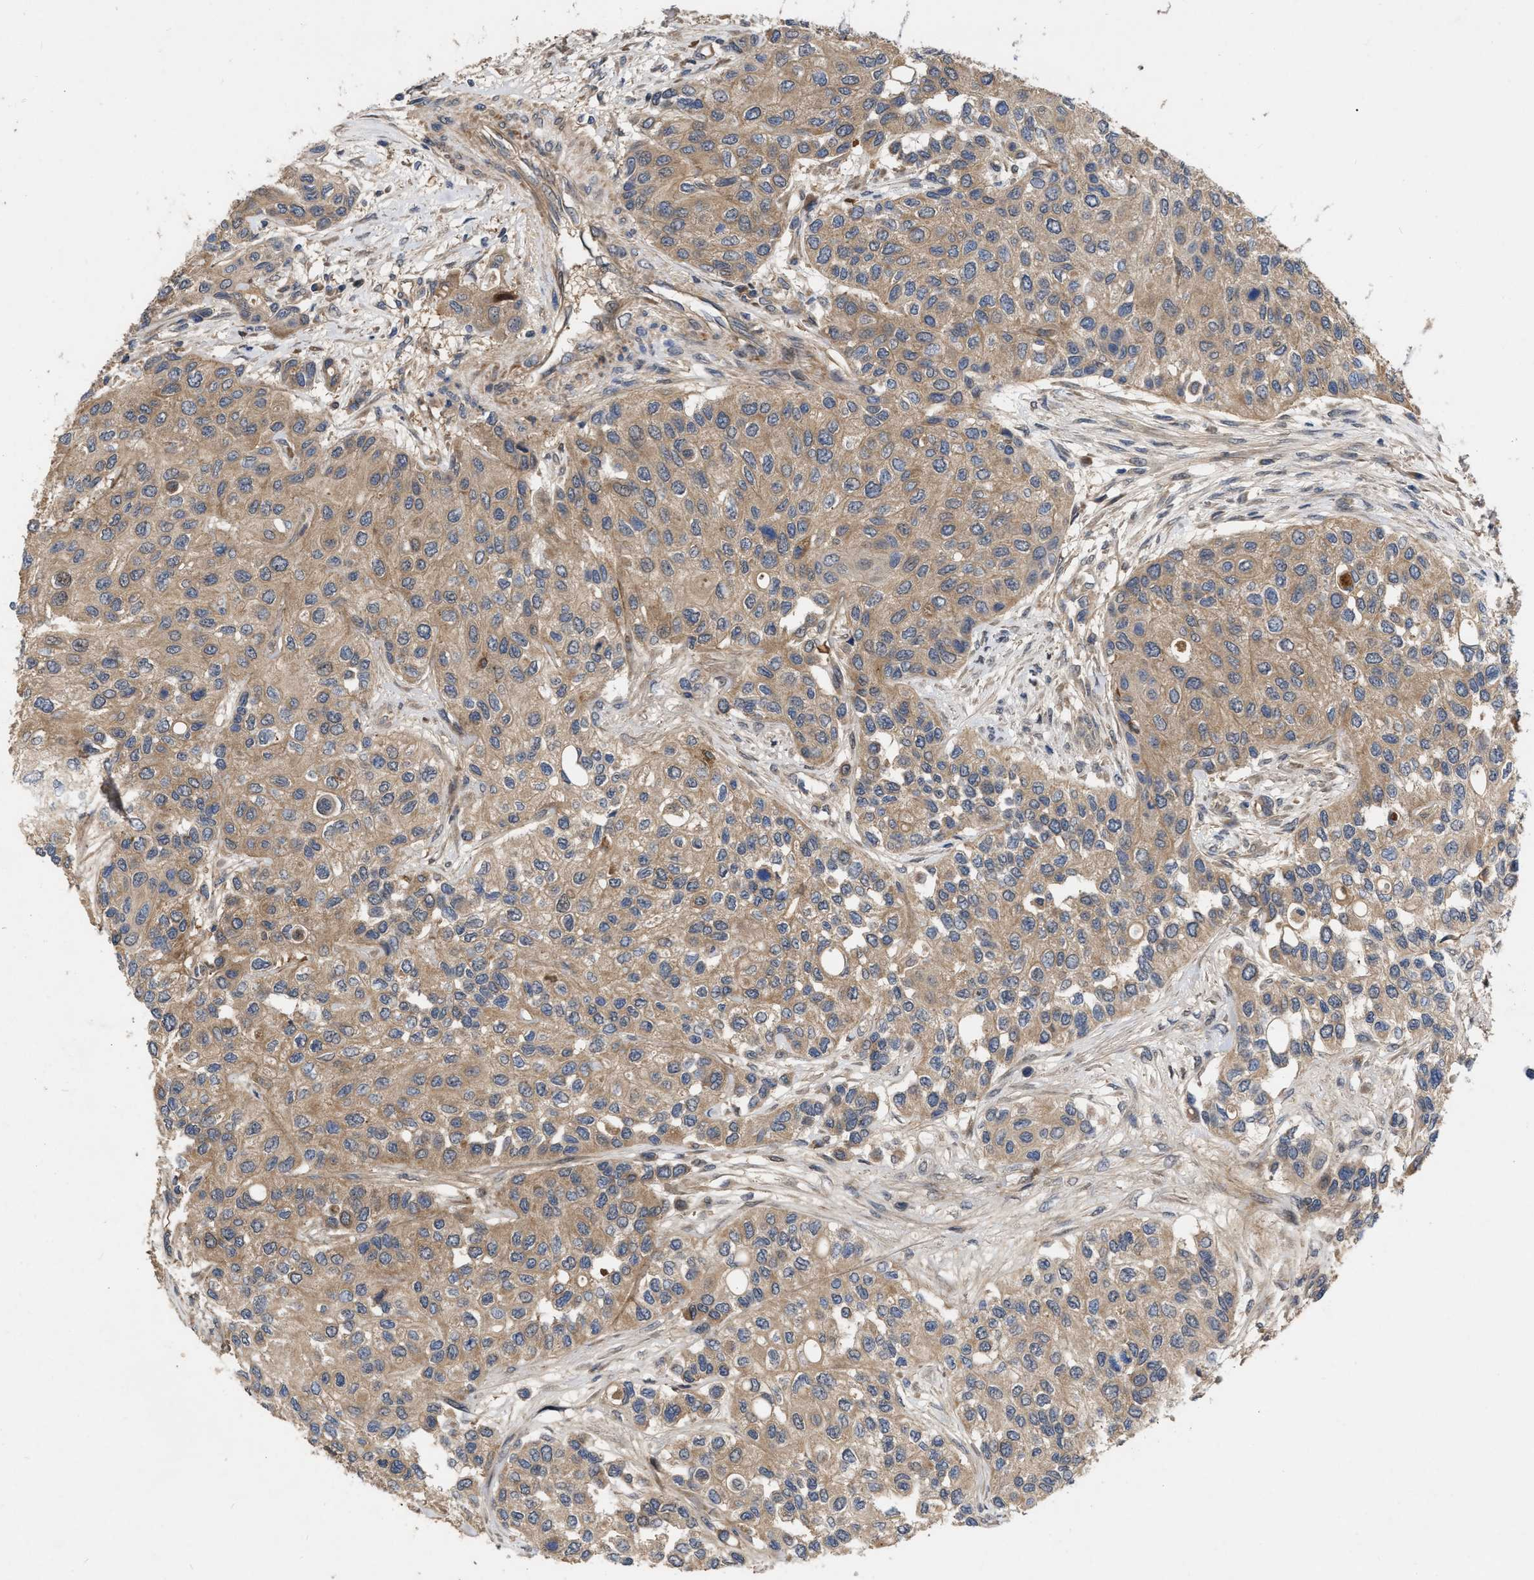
{"staining": {"intensity": "moderate", "quantity": ">75%", "location": "cytoplasmic/membranous"}, "tissue": "urothelial cancer", "cell_type": "Tumor cells", "image_type": "cancer", "snomed": [{"axis": "morphology", "description": "Urothelial carcinoma, High grade"}, {"axis": "topography", "description": "Urinary bladder"}], "caption": "Human urothelial cancer stained for a protein (brown) displays moderate cytoplasmic/membranous positive staining in approximately >75% of tumor cells.", "gene": "CDKN2C", "patient": {"sex": "female", "age": 56}}